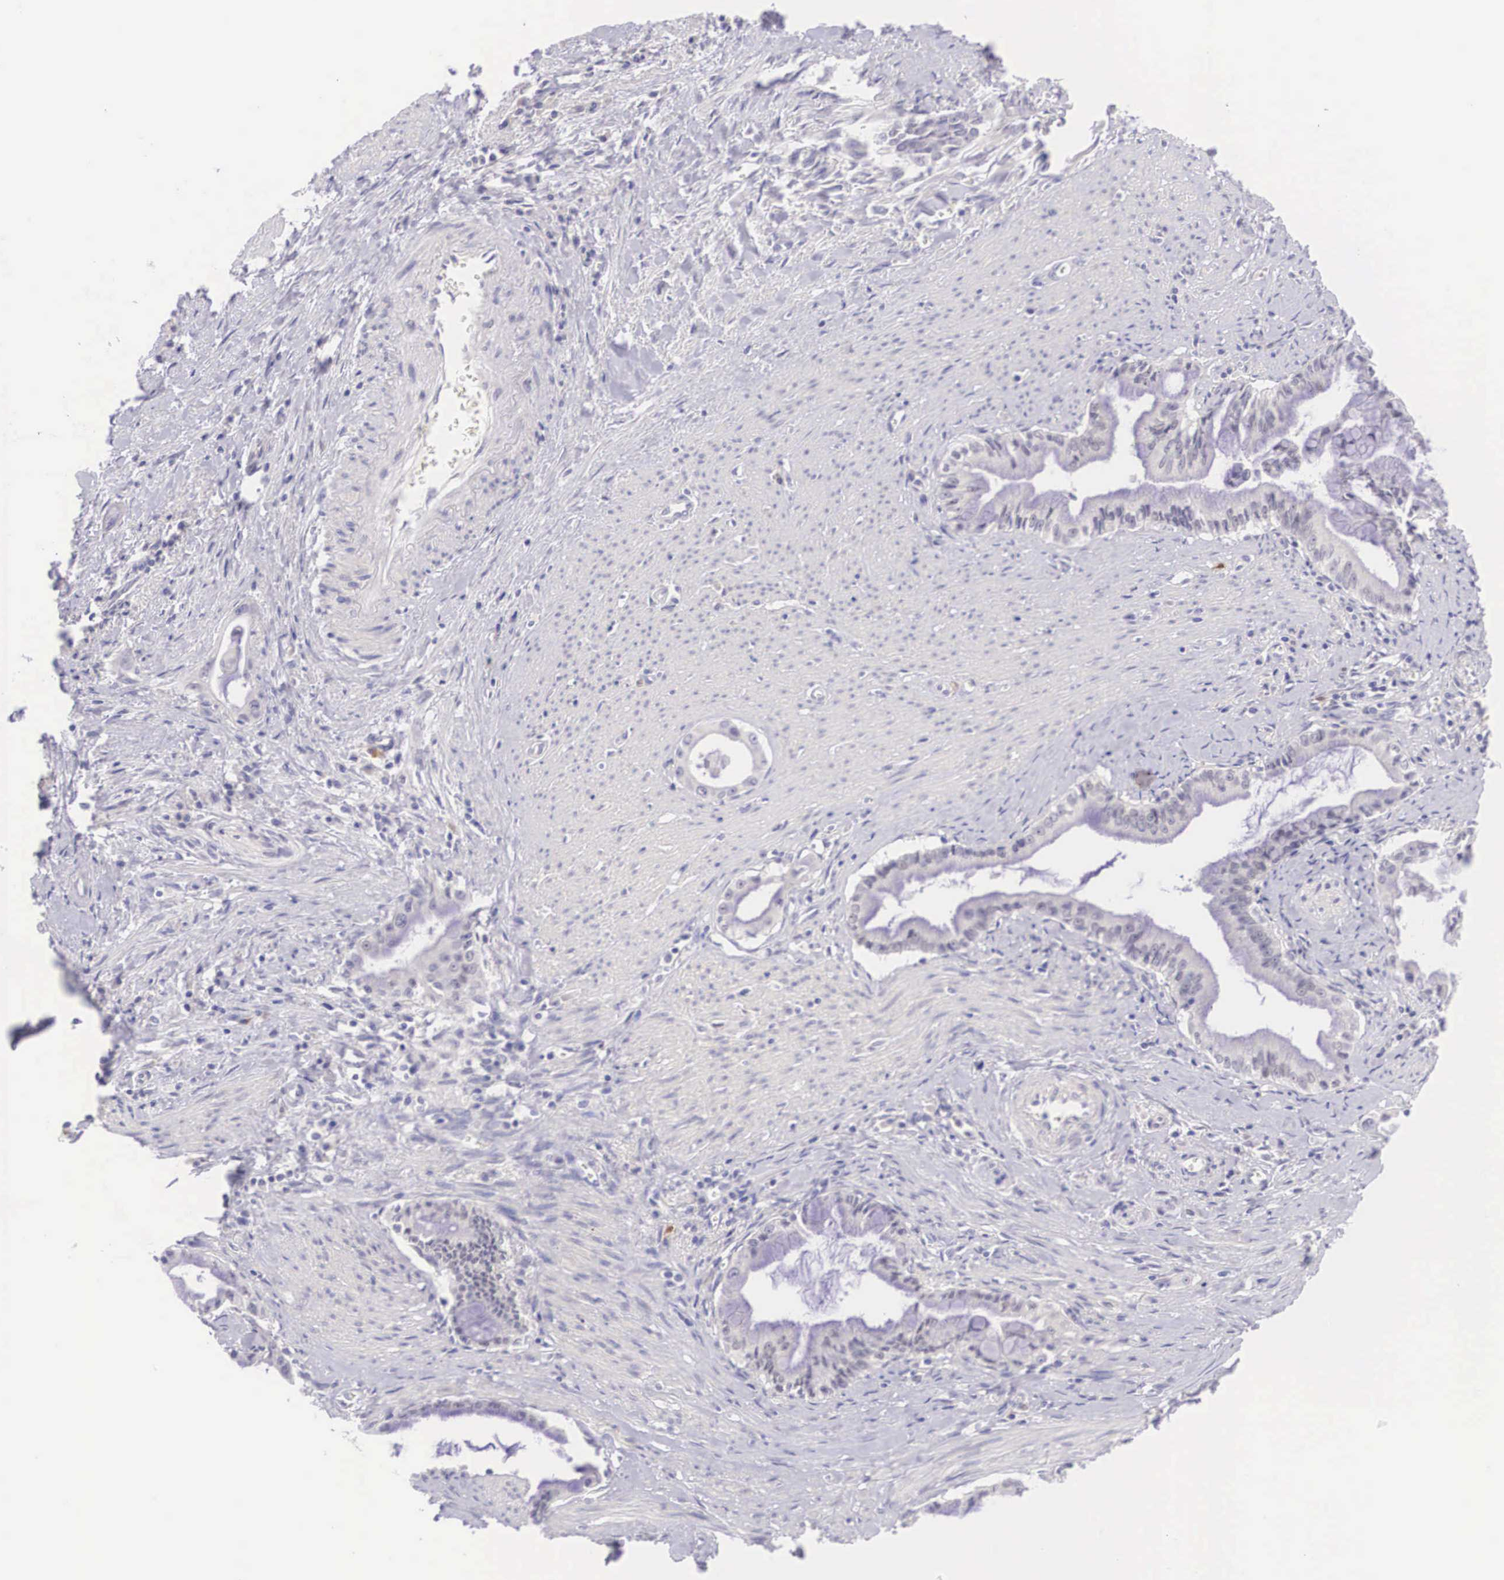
{"staining": {"intensity": "negative", "quantity": "none", "location": "none"}, "tissue": "pancreatic cancer", "cell_type": "Tumor cells", "image_type": "cancer", "snomed": [{"axis": "morphology", "description": "Adenocarcinoma, NOS"}, {"axis": "topography", "description": "Pancreas"}], "caption": "Photomicrograph shows no significant protein positivity in tumor cells of pancreatic adenocarcinoma. (Brightfield microscopy of DAB immunohistochemistry at high magnification).", "gene": "BCL6", "patient": {"sex": "male", "age": 59}}